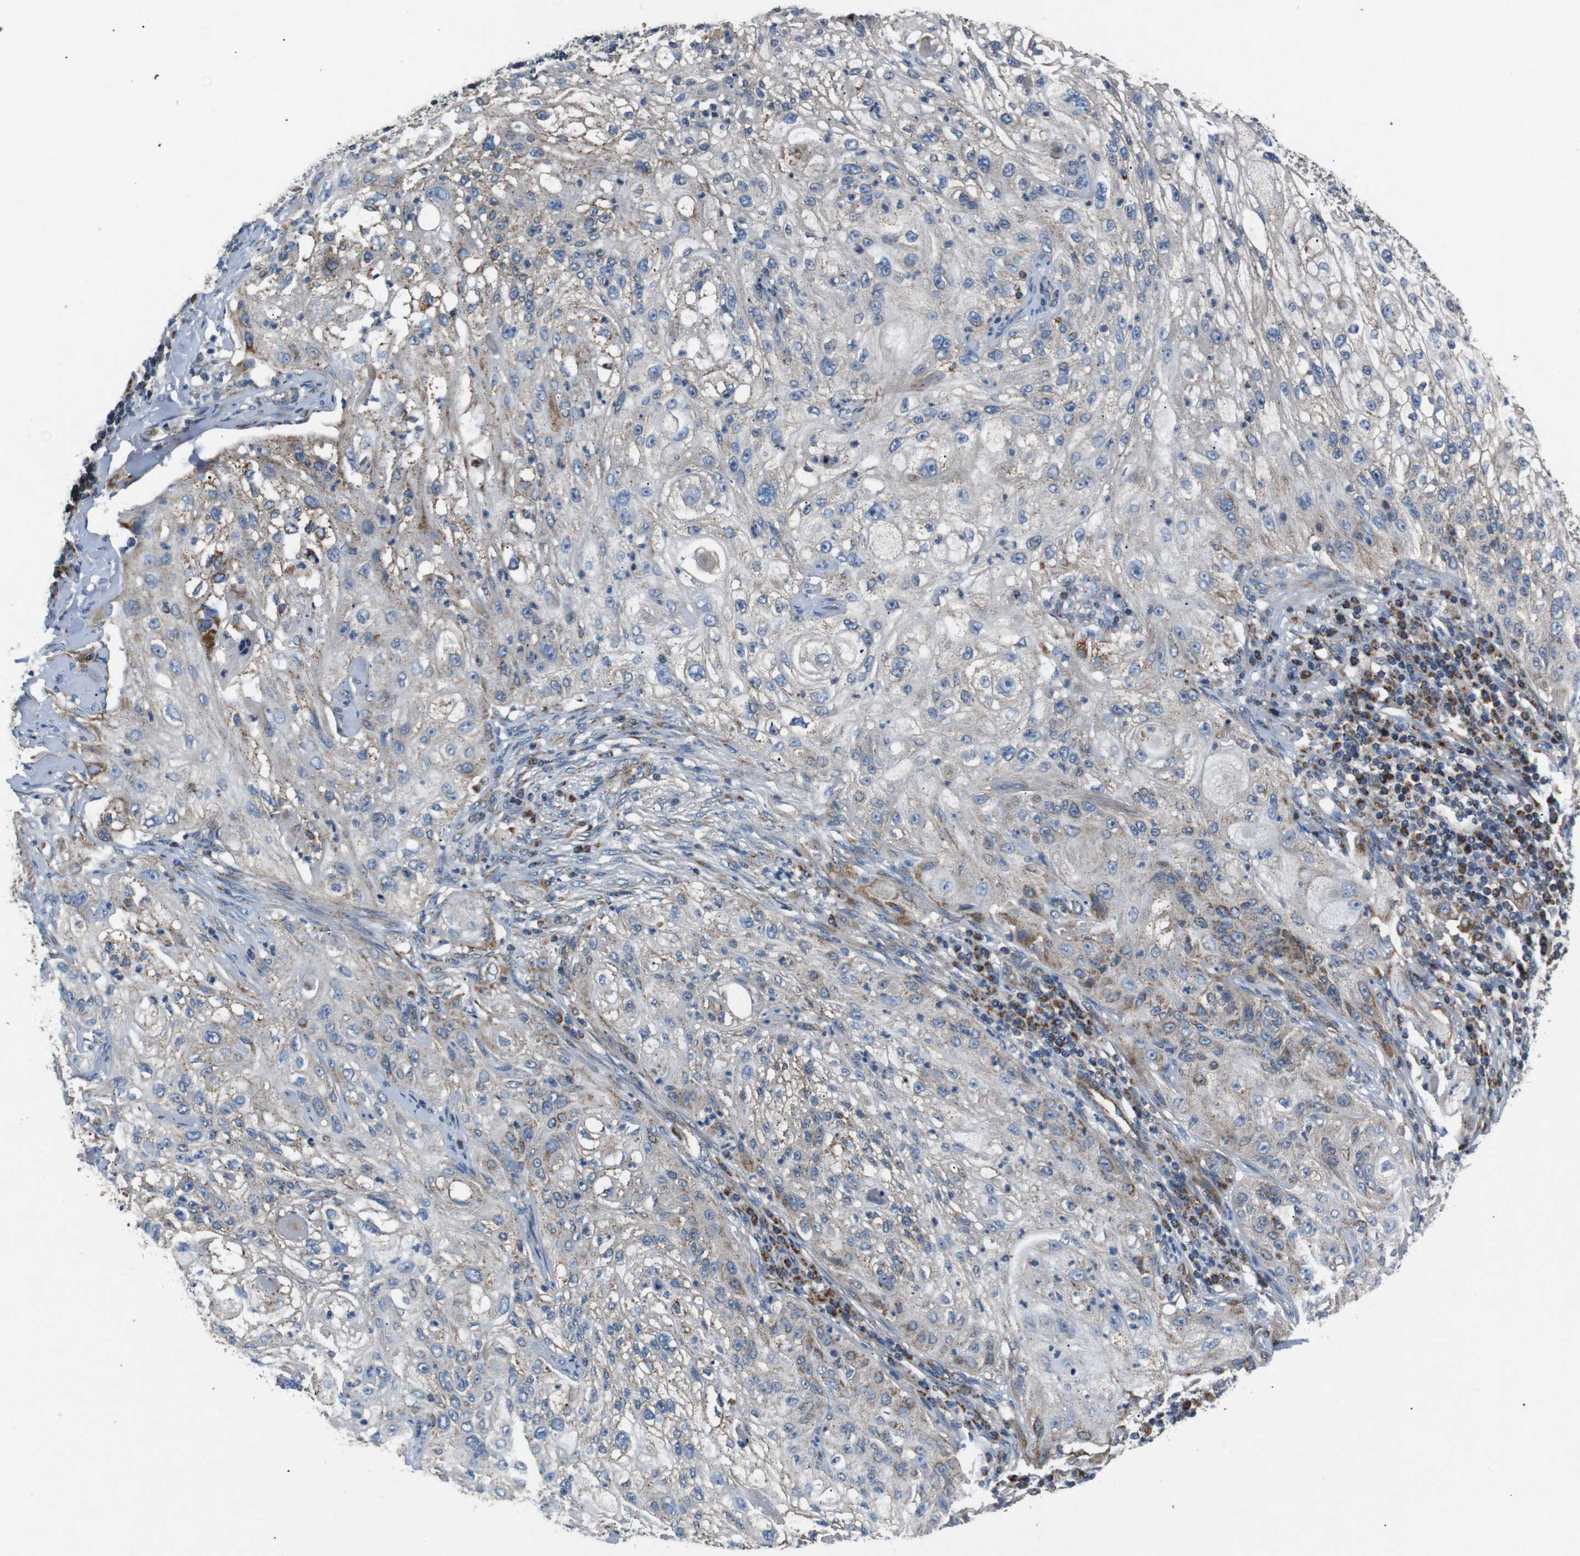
{"staining": {"intensity": "moderate", "quantity": "<25%", "location": "cytoplasmic/membranous"}, "tissue": "lung cancer", "cell_type": "Tumor cells", "image_type": "cancer", "snomed": [{"axis": "morphology", "description": "Inflammation, NOS"}, {"axis": "morphology", "description": "Squamous cell carcinoma, NOS"}, {"axis": "topography", "description": "Lymph node"}, {"axis": "topography", "description": "Soft tissue"}, {"axis": "topography", "description": "Lung"}], "caption": "This is a photomicrograph of immunohistochemistry staining of lung cancer, which shows moderate positivity in the cytoplasmic/membranous of tumor cells.", "gene": "NETO2", "patient": {"sex": "male", "age": 66}}